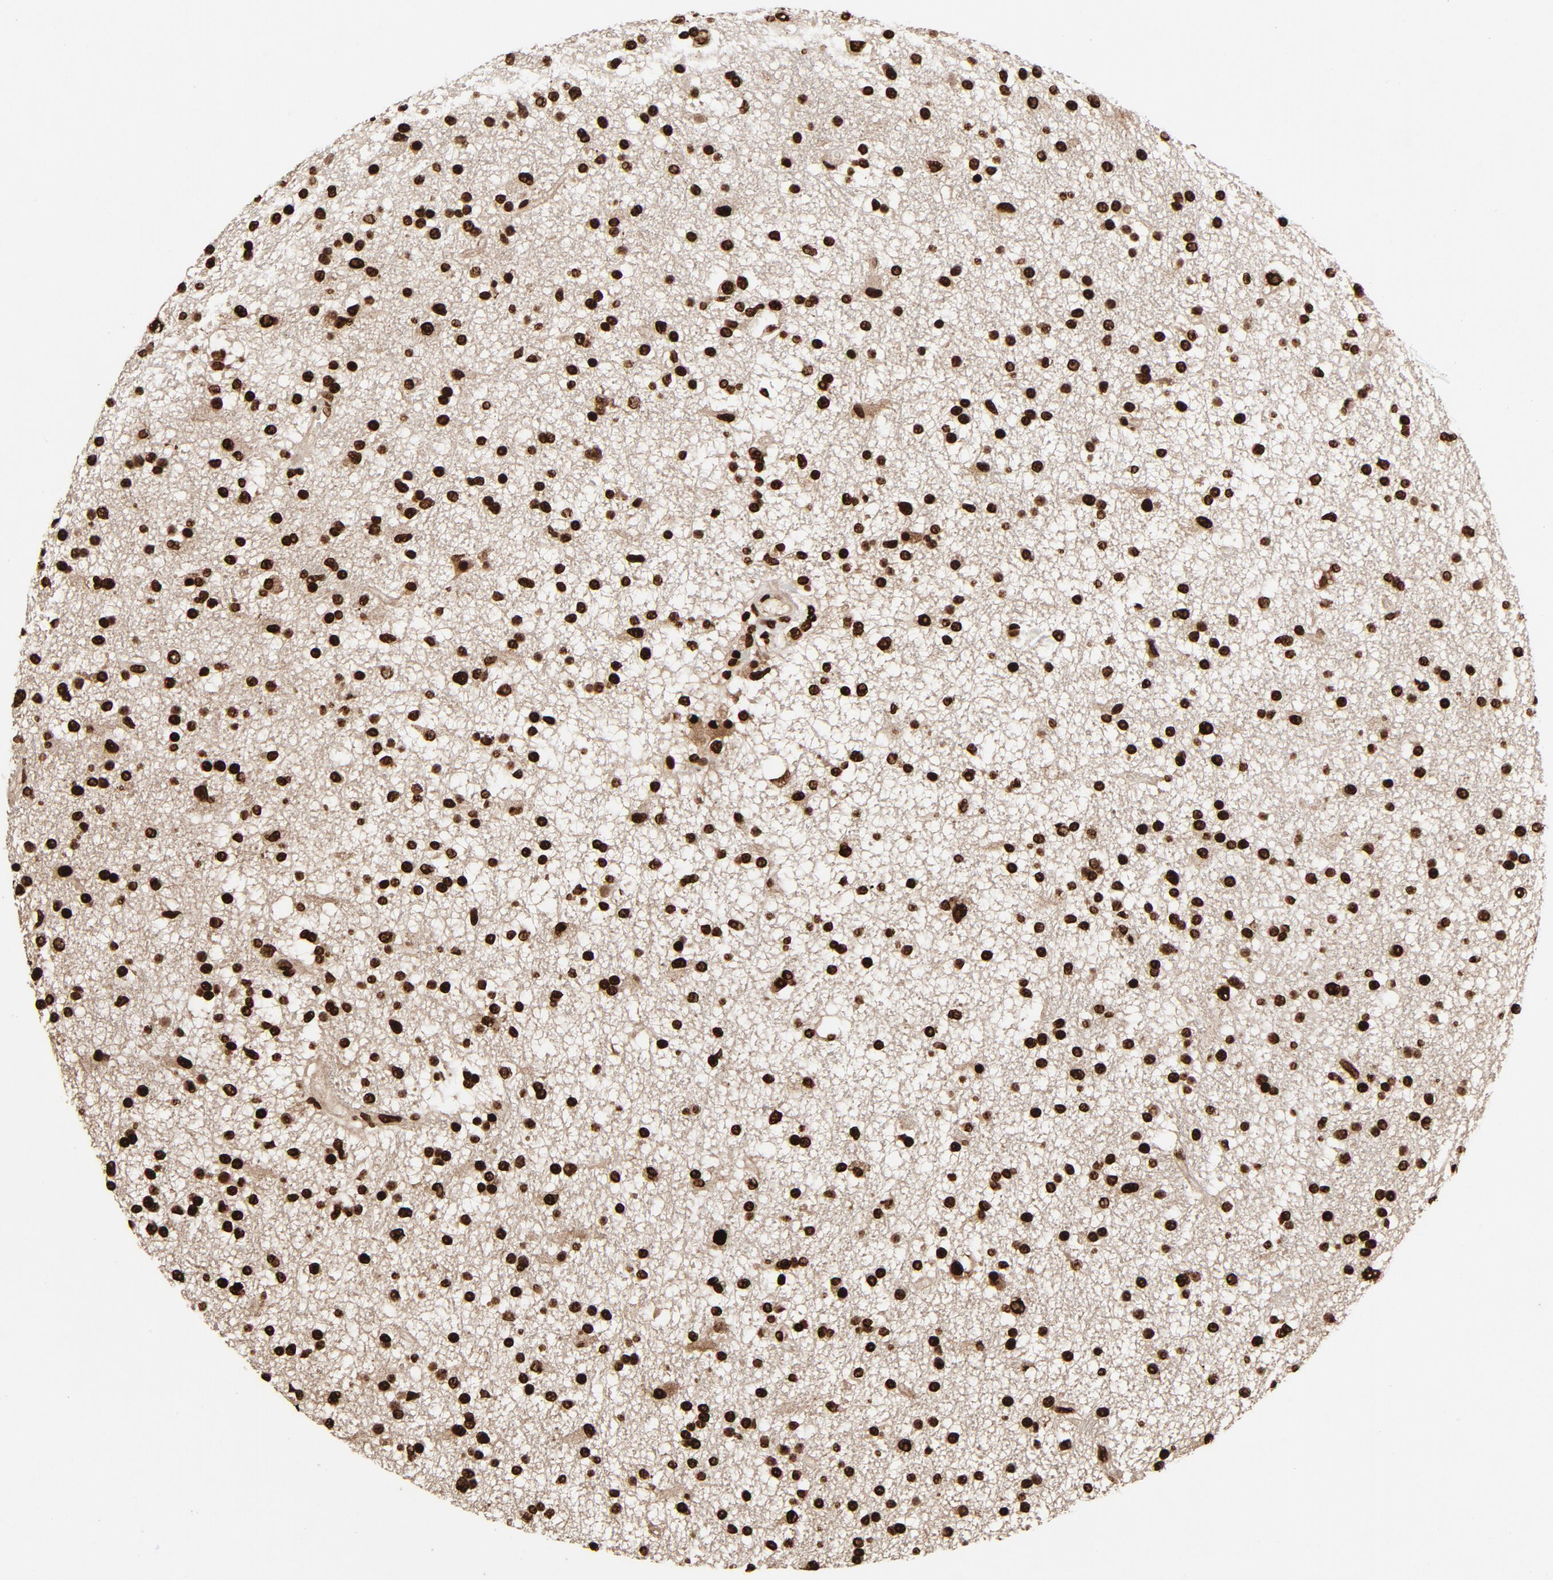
{"staining": {"intensity": "strong", "quantity": ">75%", "location": "nuclear"}, "tissue": "glioma", "cell_type": "Tumor cells", "image_type": "cancer", "snomed": [{"axis": "morphology", "description": "Glioma, malignant, High grade"}, {"axis": "topography", "description": "Brain"}], "caption": "This micrograph exhibits malignant glioma (high-grade) stained with immunohistochemistry (IHC) to label a protein in brown. The nuclear of tumor cells show strong positivity for the protein. Nuclei are counter-stained blue.", "gene": "TP53BP1", "patient": {"sex": "male", "age": 33}}